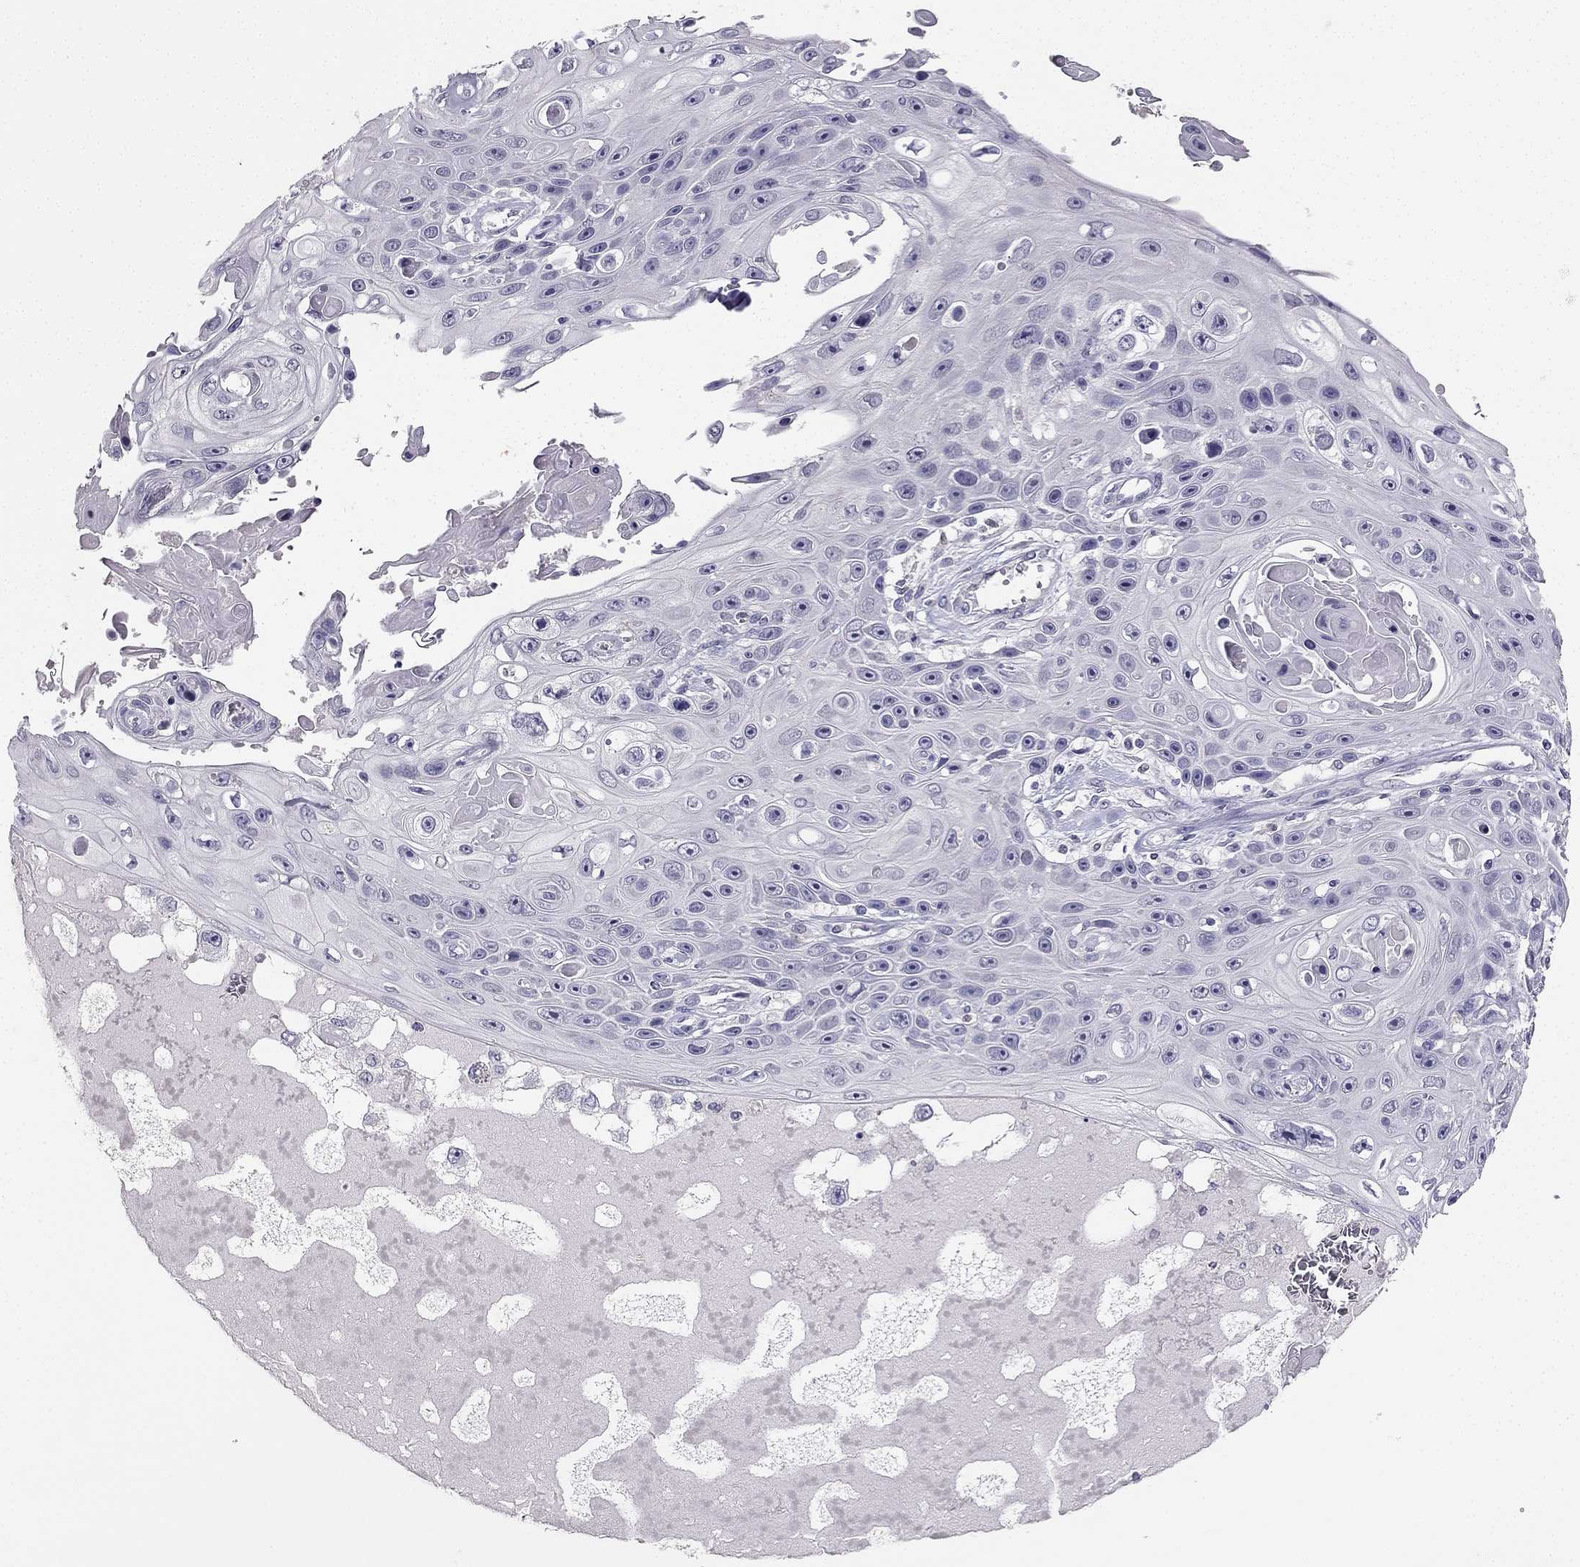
{"staining": {"intensity": "negative", "quantity": "none", "location": "none"}, "tissue": "skin cancer", "cell_type": "Tumor cells", "image_type": "cancer", "snomed": [{"axis": "morphology", "description": "Squamous cell carcinoma, NOS"}, {"axis": "topography", "description": "Skin"}], "caption": "Tumor cells show no significant expression in skin cancer (squamous cell carcinoma).", "gene": "CALB2", "patient": {"sex": "male", "age": 82}}